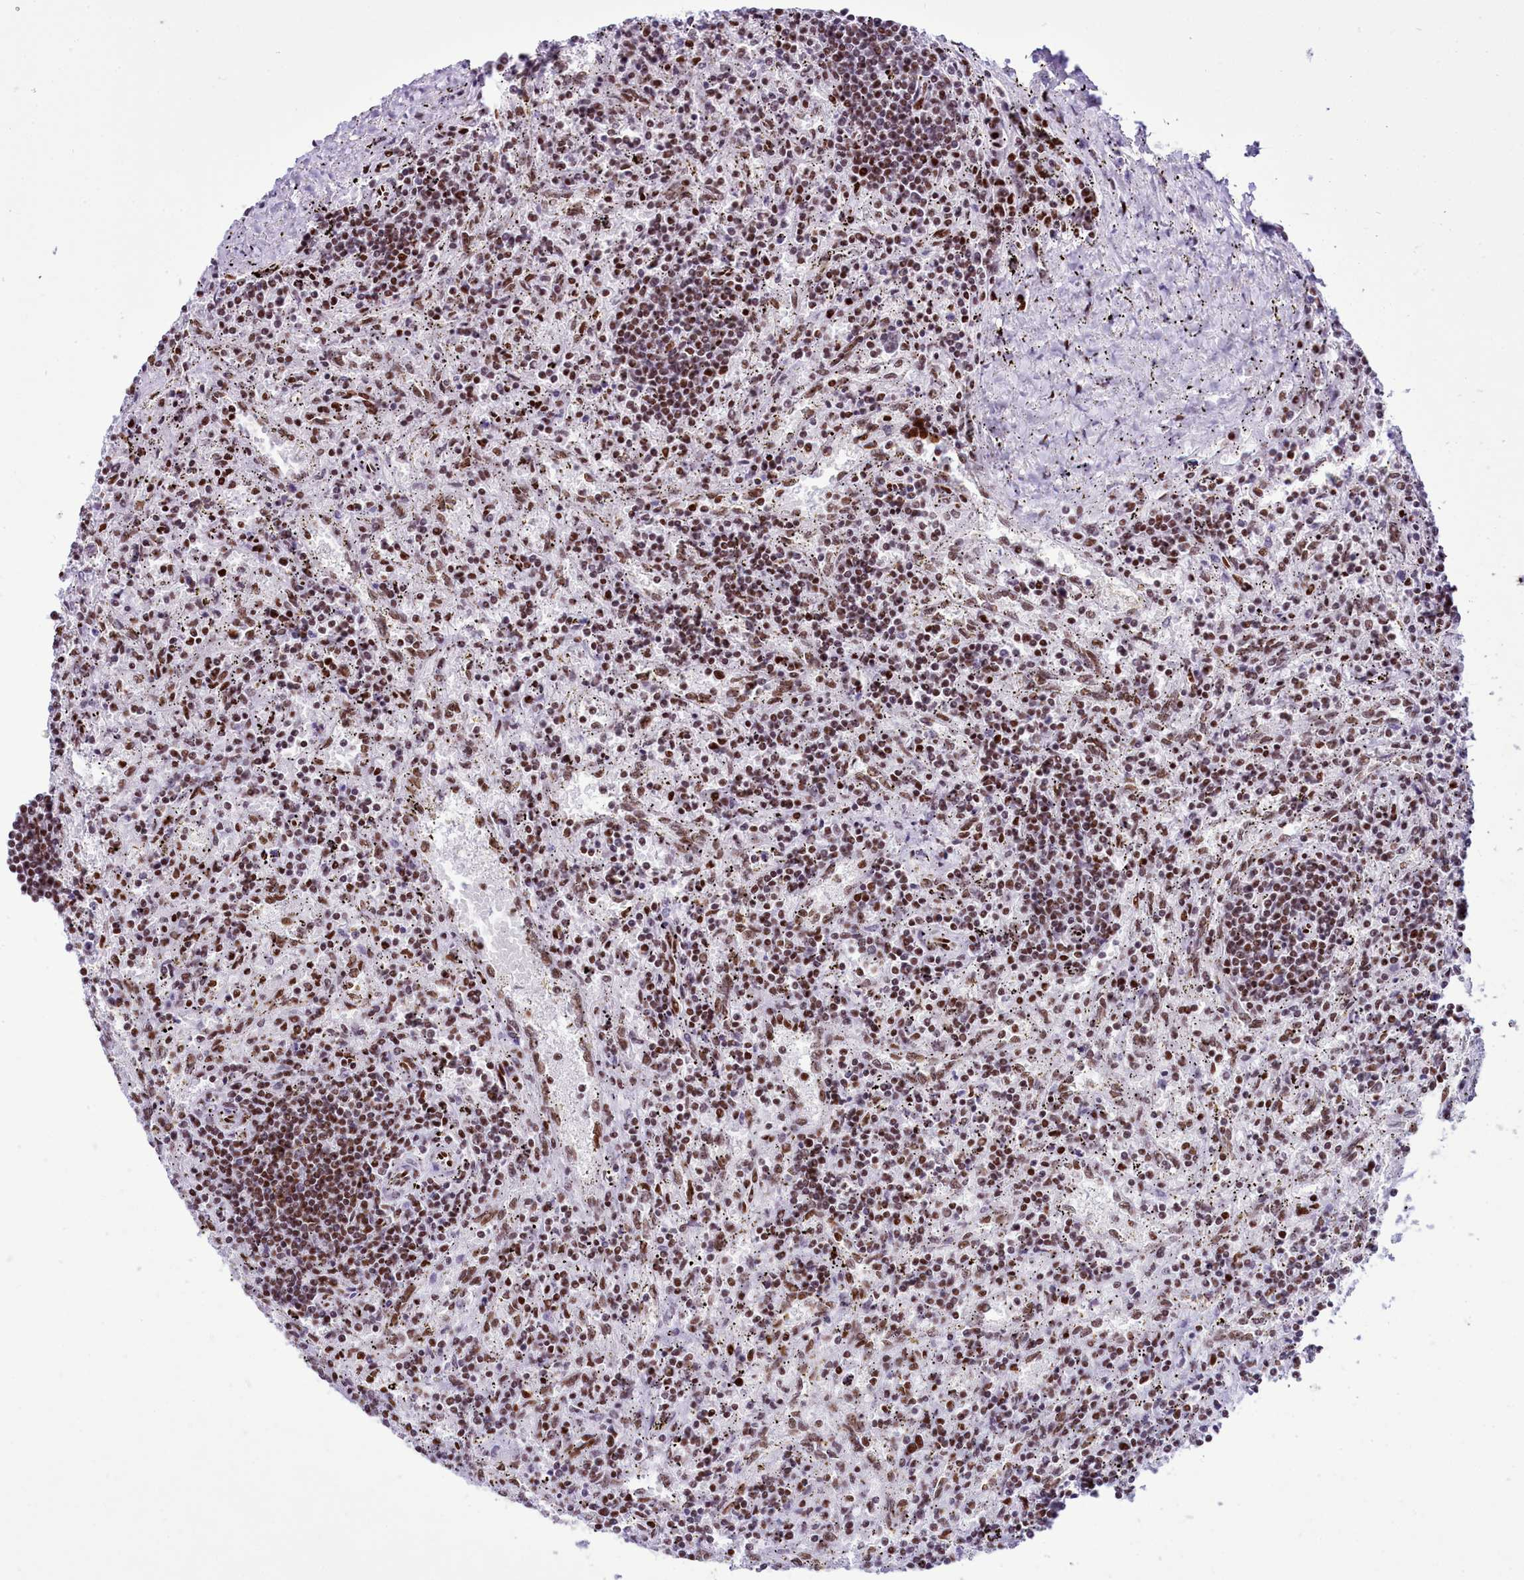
{"staining": {"intensity": "moderate", "quantity": ">75%", "location": "nuclear"}, "tissue": "lymphoma", "cell_type": "Tumor cells", "image_type": "cancer", "snomed": [{"axis": "morphology", "description": "Malignant lymphoma, non-Hodgkin's type, Low grade"}, {"axis": "topography", "description": "Spleen"}], "caption": "Protein expression analysis of lymphoma exhibits moderate nuclear expression in approximately >75% of tumor cells.", "gene": "RALY", "patient": {"sex": "male", "age": 76}}